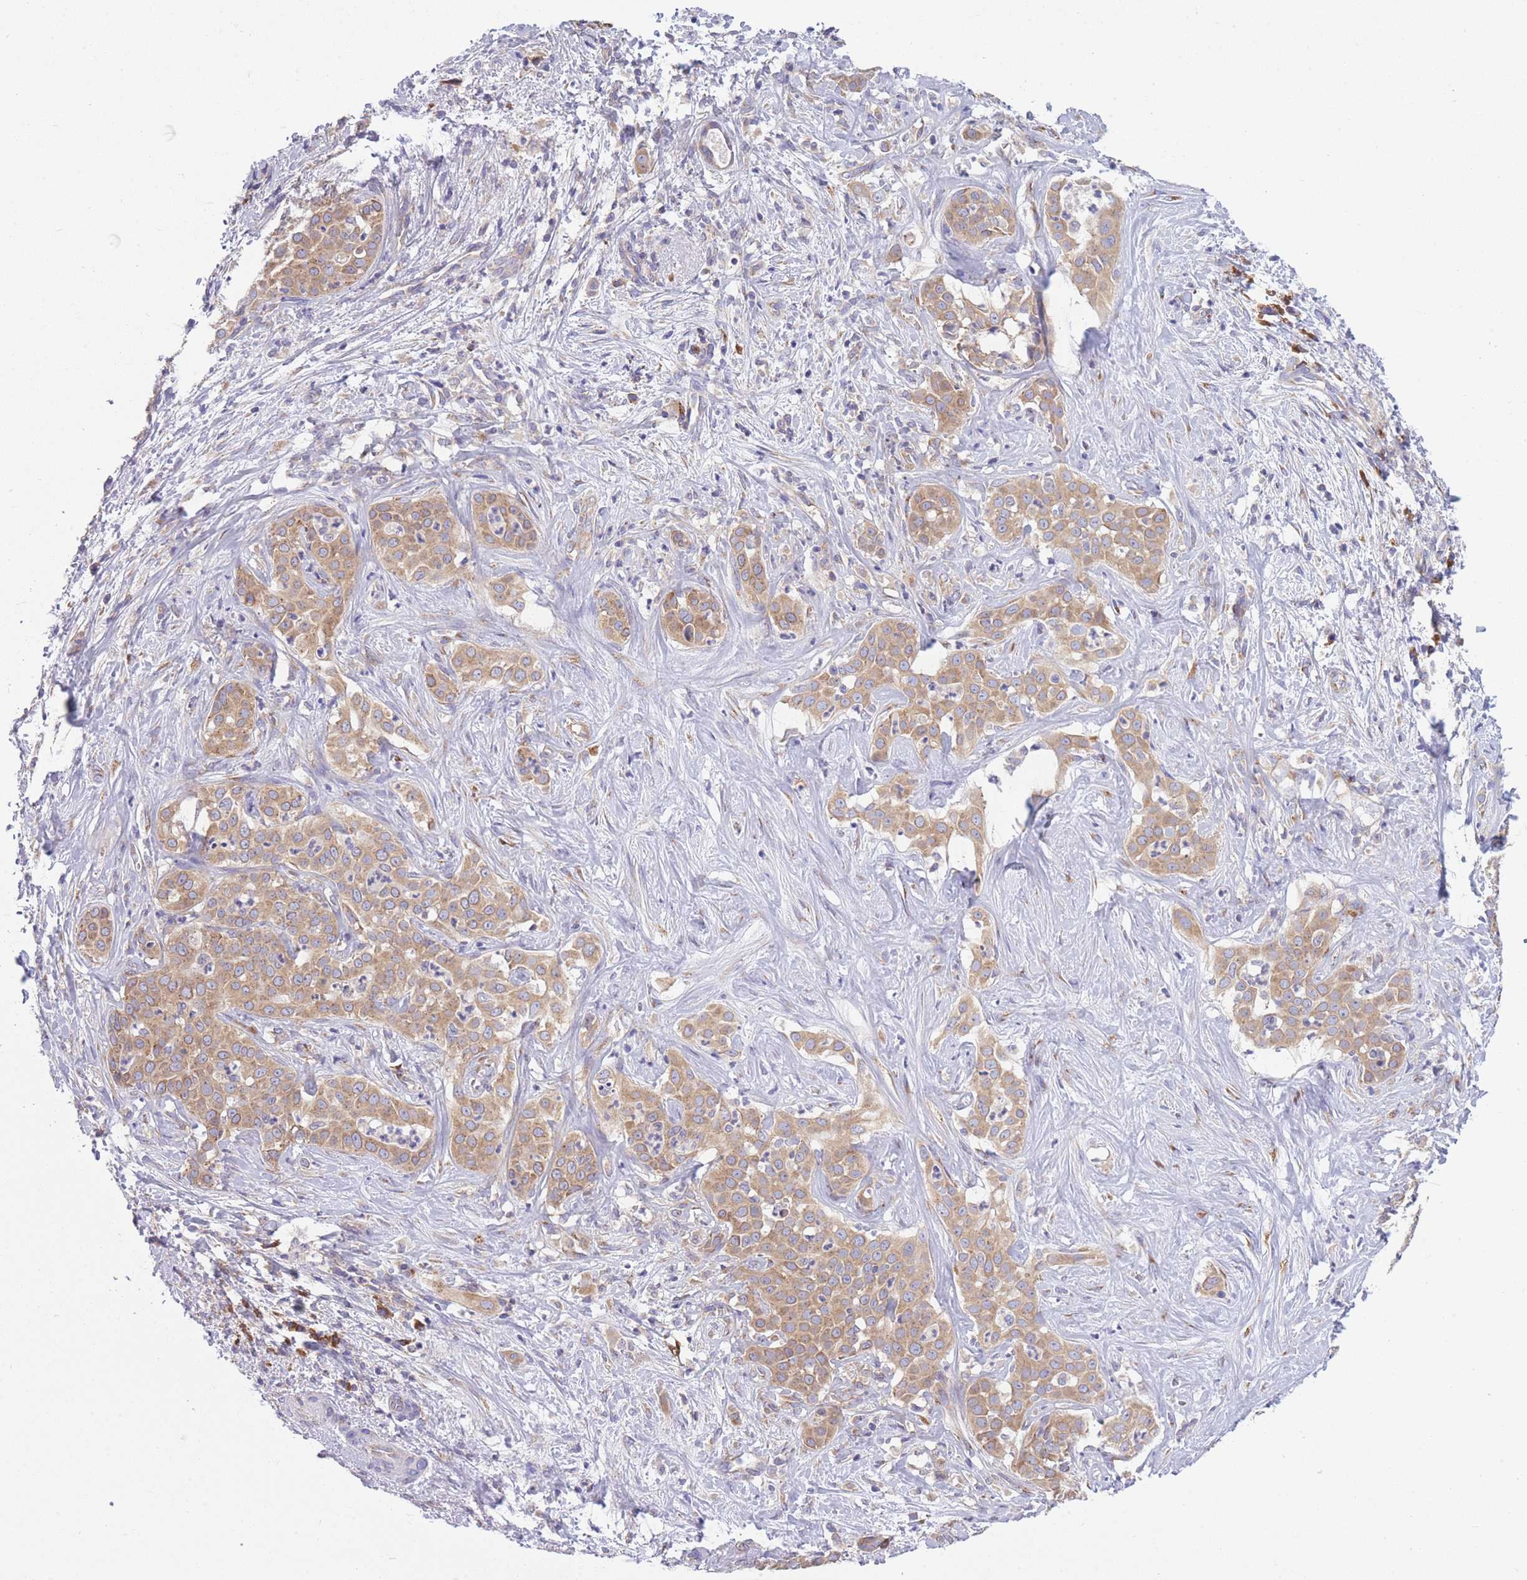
{"staining": {"intensity": "moderate", "quantity": ">75%", "location": "cytoplasmic/membranous"}, "tissue": "liver cancer", "cell_type": "Tumor cells", "image_type": "cancer", "snomed": [{"axis": "morphology", "description": "Cholangiocarcinoma"}, {"axis": "topography", "description": "Liver"}], "caption": "Protein expression analysis of human cholangiocarcinoma (liver) reveals moderate cytoplasmic/membranous staining in about >75% of tumor cells.", "gene": "COPG2", "patient": {"sex": "male", "age": 67}}